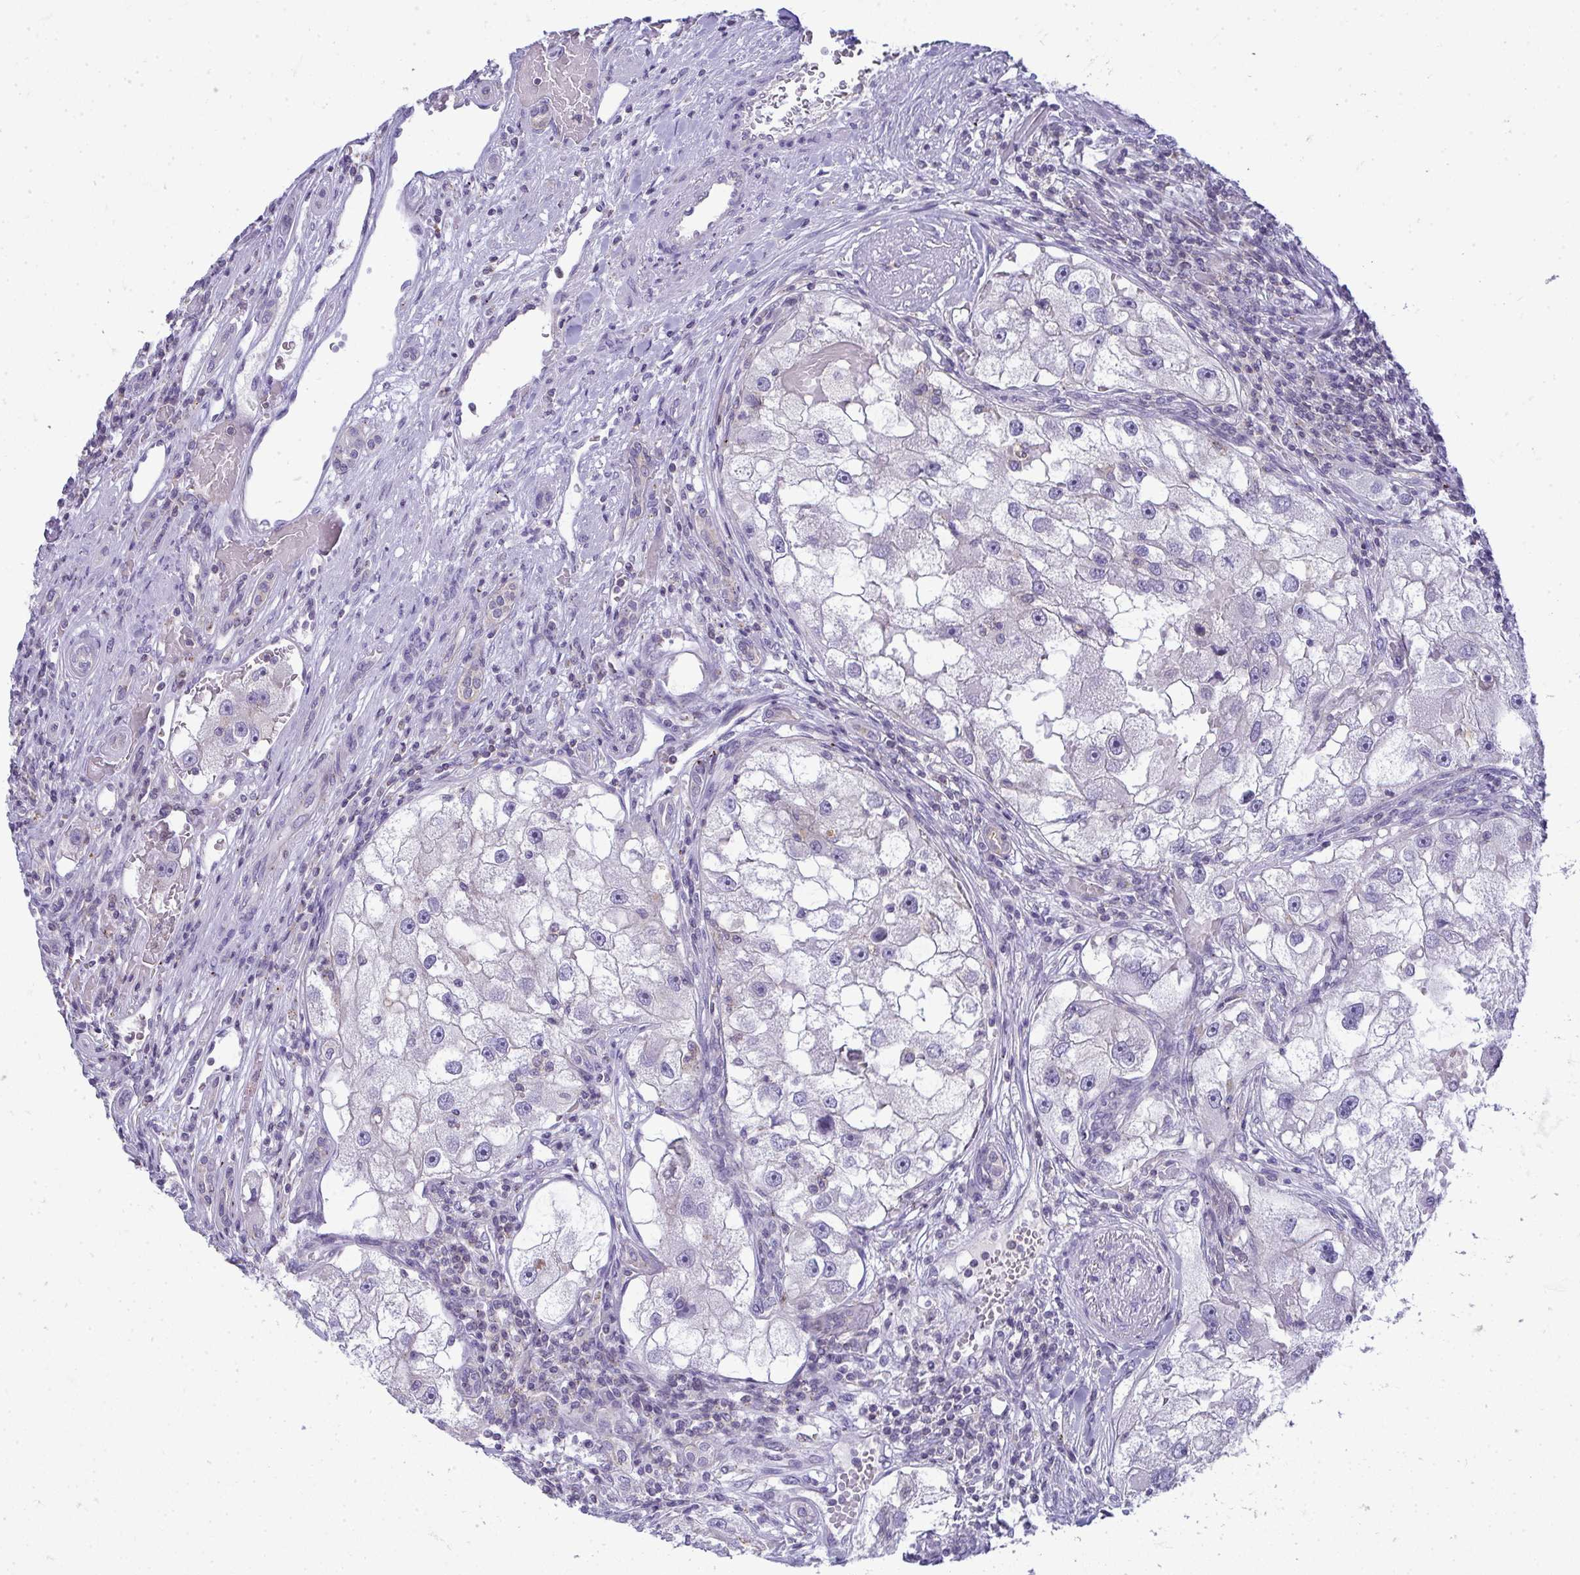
{"staining": {"intensity": "negative", "quantity": "none", "location": "none"}, "tissue": "renal cancer", "cell_type": "Tumor cells", "image_type": "cancer", "snomed": [{"axis": "morphology", "description": "Adenocarcinoma, NOS"}, {"axis": "topography", "description": "Kidney"}], "caption": "IHC of human renal cancer shows no expression in tumor cells.", "gene": "VPS4B", "patient": {"sex": "male", "age": 63}}